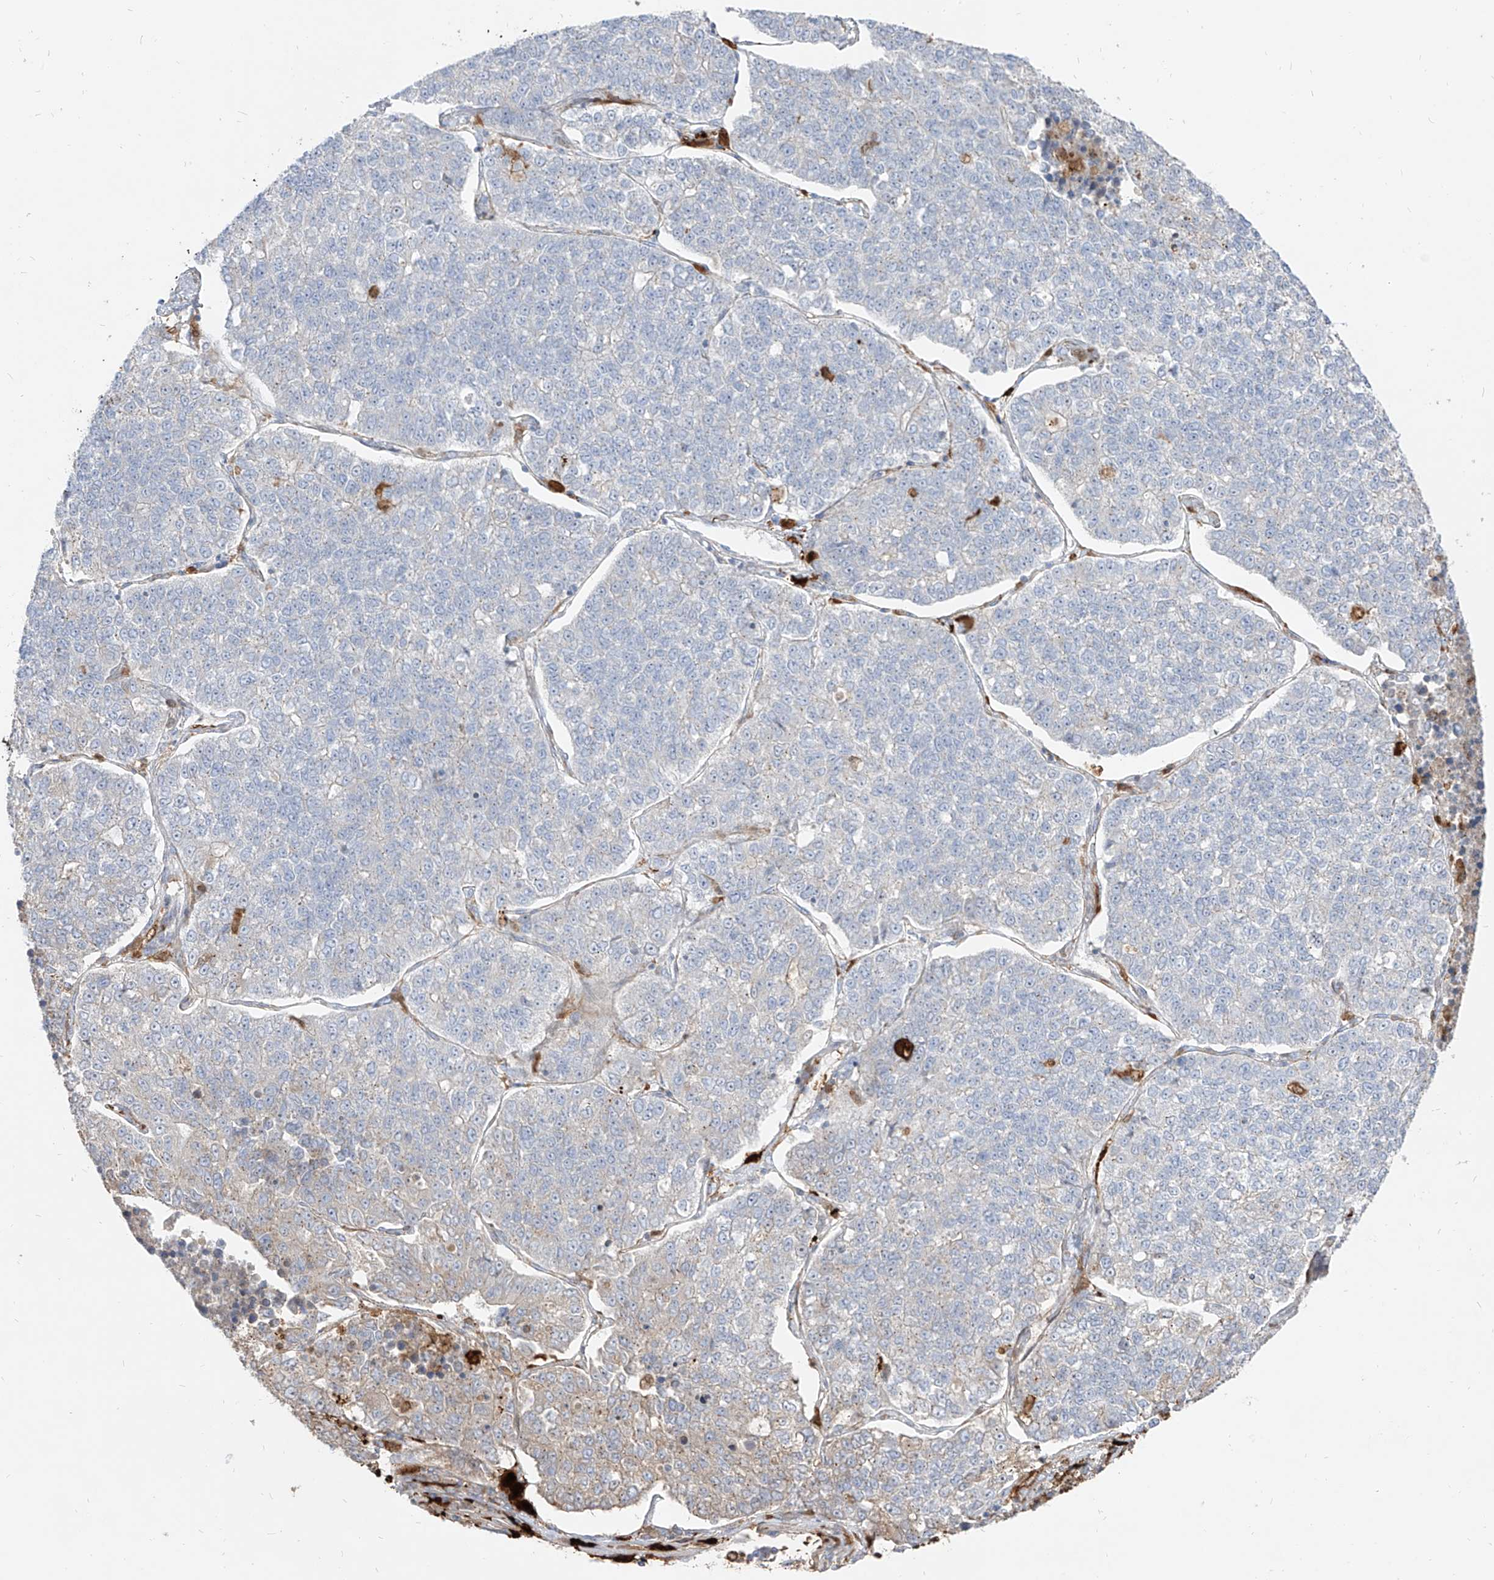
{"staining": {"intensity": "negative", "quantity": "none", "location": "none"}, "tissue": "lung cancer", "cell_type": "Tumor cells", "image_type": "cancer", "snomed": [{"axis": "morphology", "description": "Adenocarcinoma, NOS"}, {"axis": "topography", "description": "Lung"}], "caption": "A photomicrograph of human lung cancer (adenocarcinoma) is negative for staining in tumor cells.", "gene": "KYNU", "patient": {"sex": "male", "age": 49}}